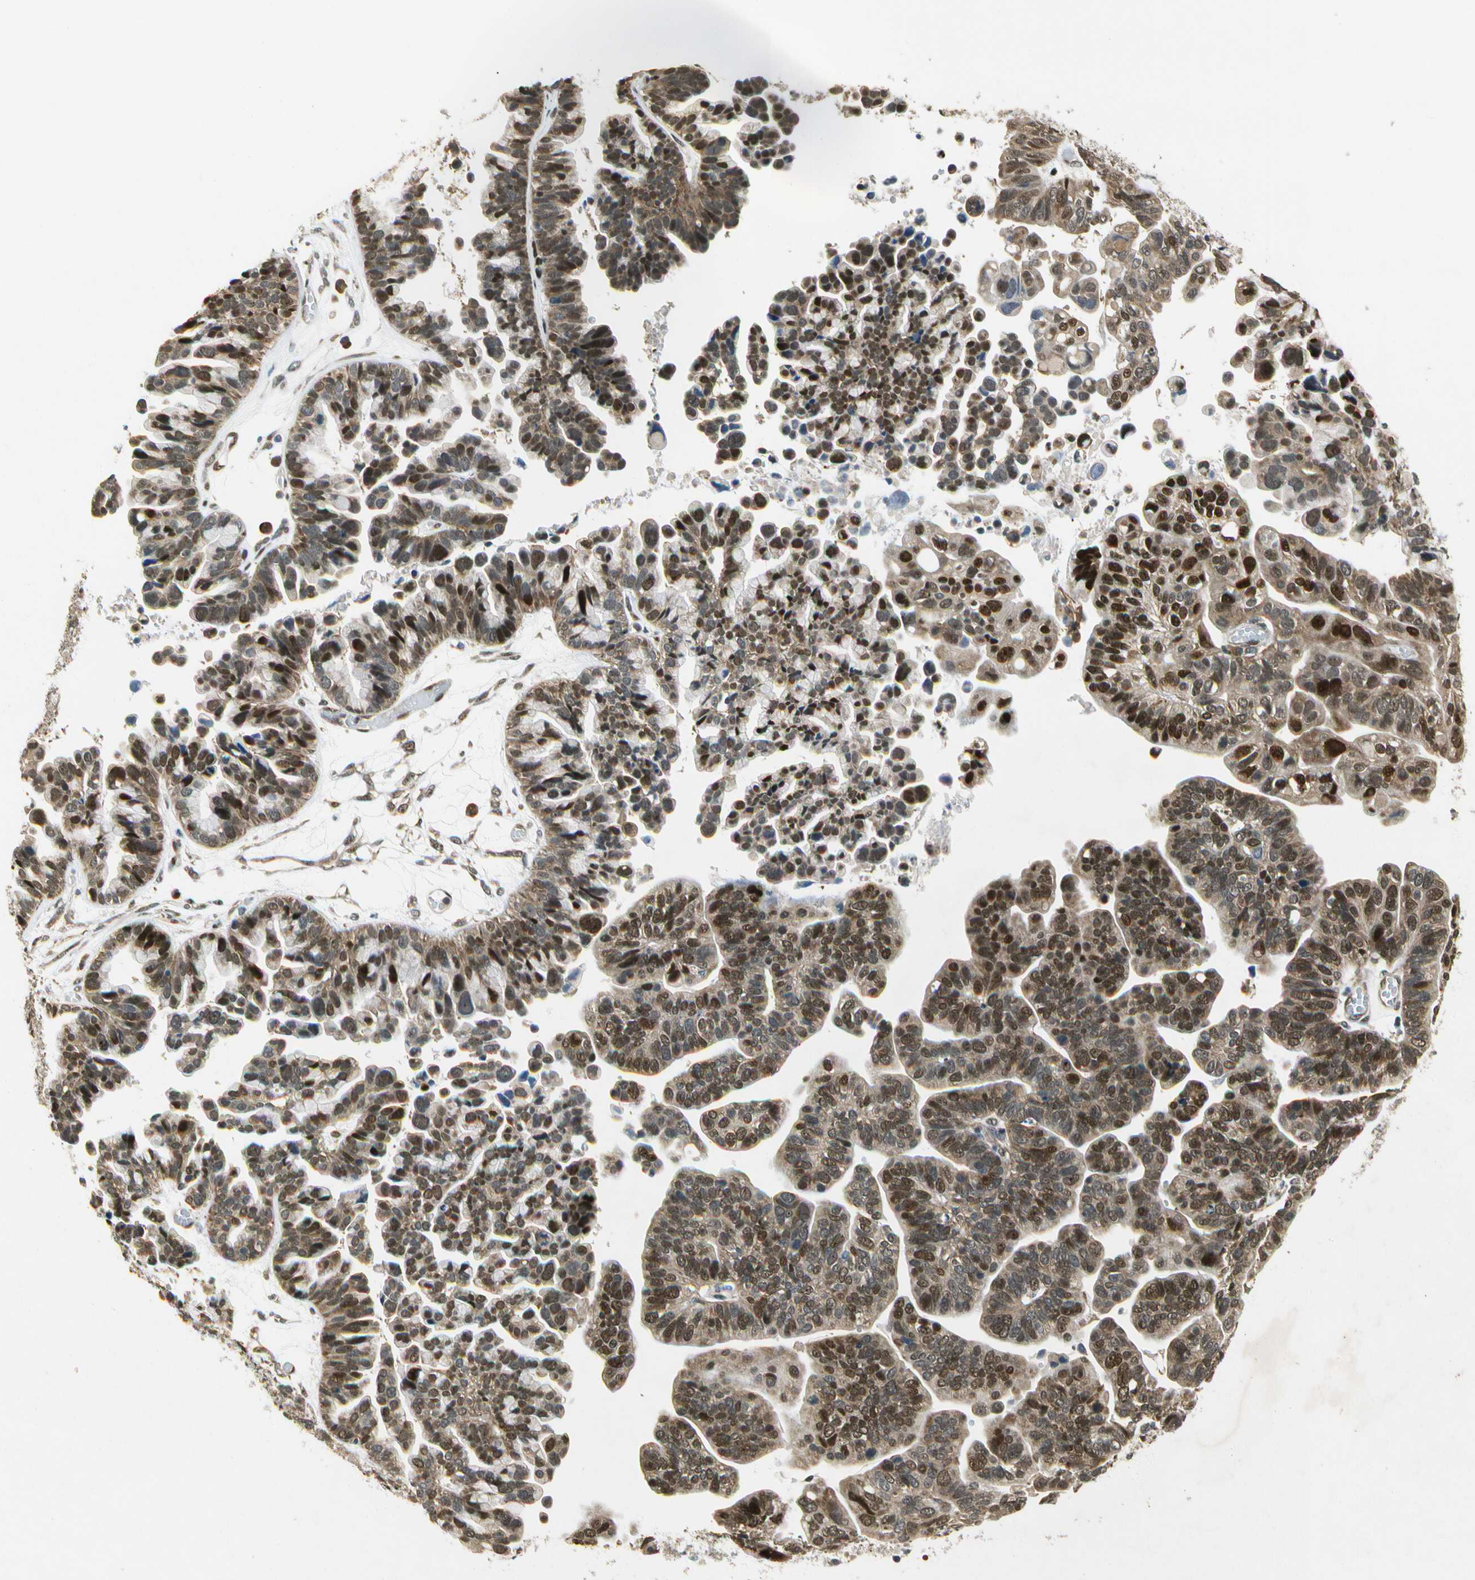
{"staining": {"intensity": "strong", "quantity": ">75%", "location": "cytoplasmic/membranous,nuclear"}, "tissue": "ovarian cancer", "cell_type": "Tumor cells", "image_type": "cancer", "snomed": [{"axis": "morphology", "description": "Cystadenocarcinoma, serous, NOS"}, {"axis": "topography", "description": "Ovary"}], "caption": "Ovarian cancer (serous cystadenocarcinoma) stained for a protein (brown) displays strong cytoplasmic/membranous and nuclear positive staining in approximately >75% of tumor cells.", "gene": "EIF1AX", "patient": {"sex": "female", "age": 56}}